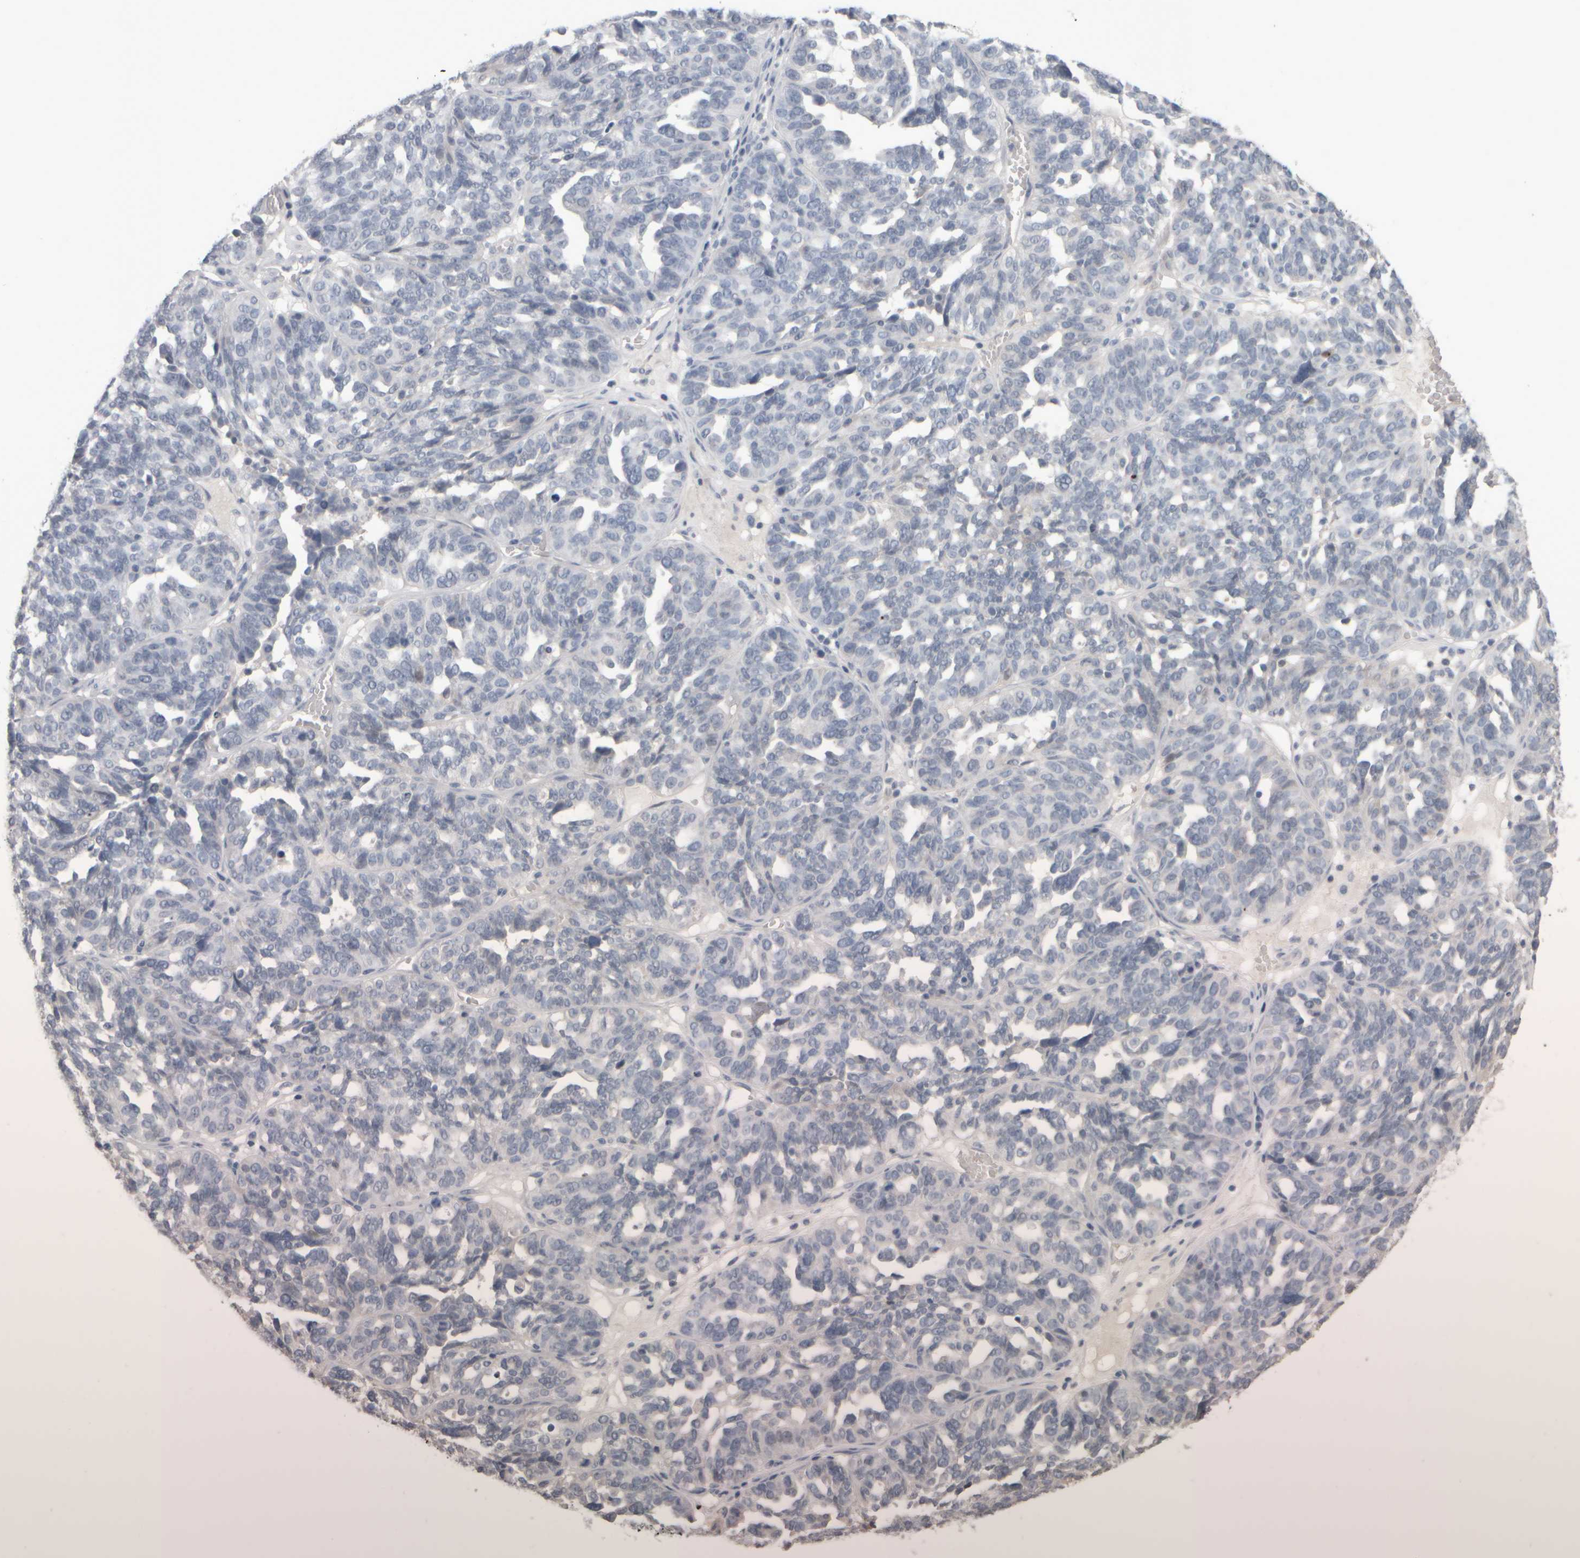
{"staining": {"intensity": "negative", "quantity": "none", "location": "none"}, "tissue": "ovarian cancer", "cell_type": "Tumor cells", "image_type": "cancer", "snomed": [{"axis": "morphology", "description": "Cystadenocarcinoma, serous, NOS"}, {"axis": "topography", "description": "Ovary"}], "caption": "Tumor cells show no significant expression in ovarian cancer.", "gene": "EPHX2", "patient": {"sex": "female", "age": 59}}